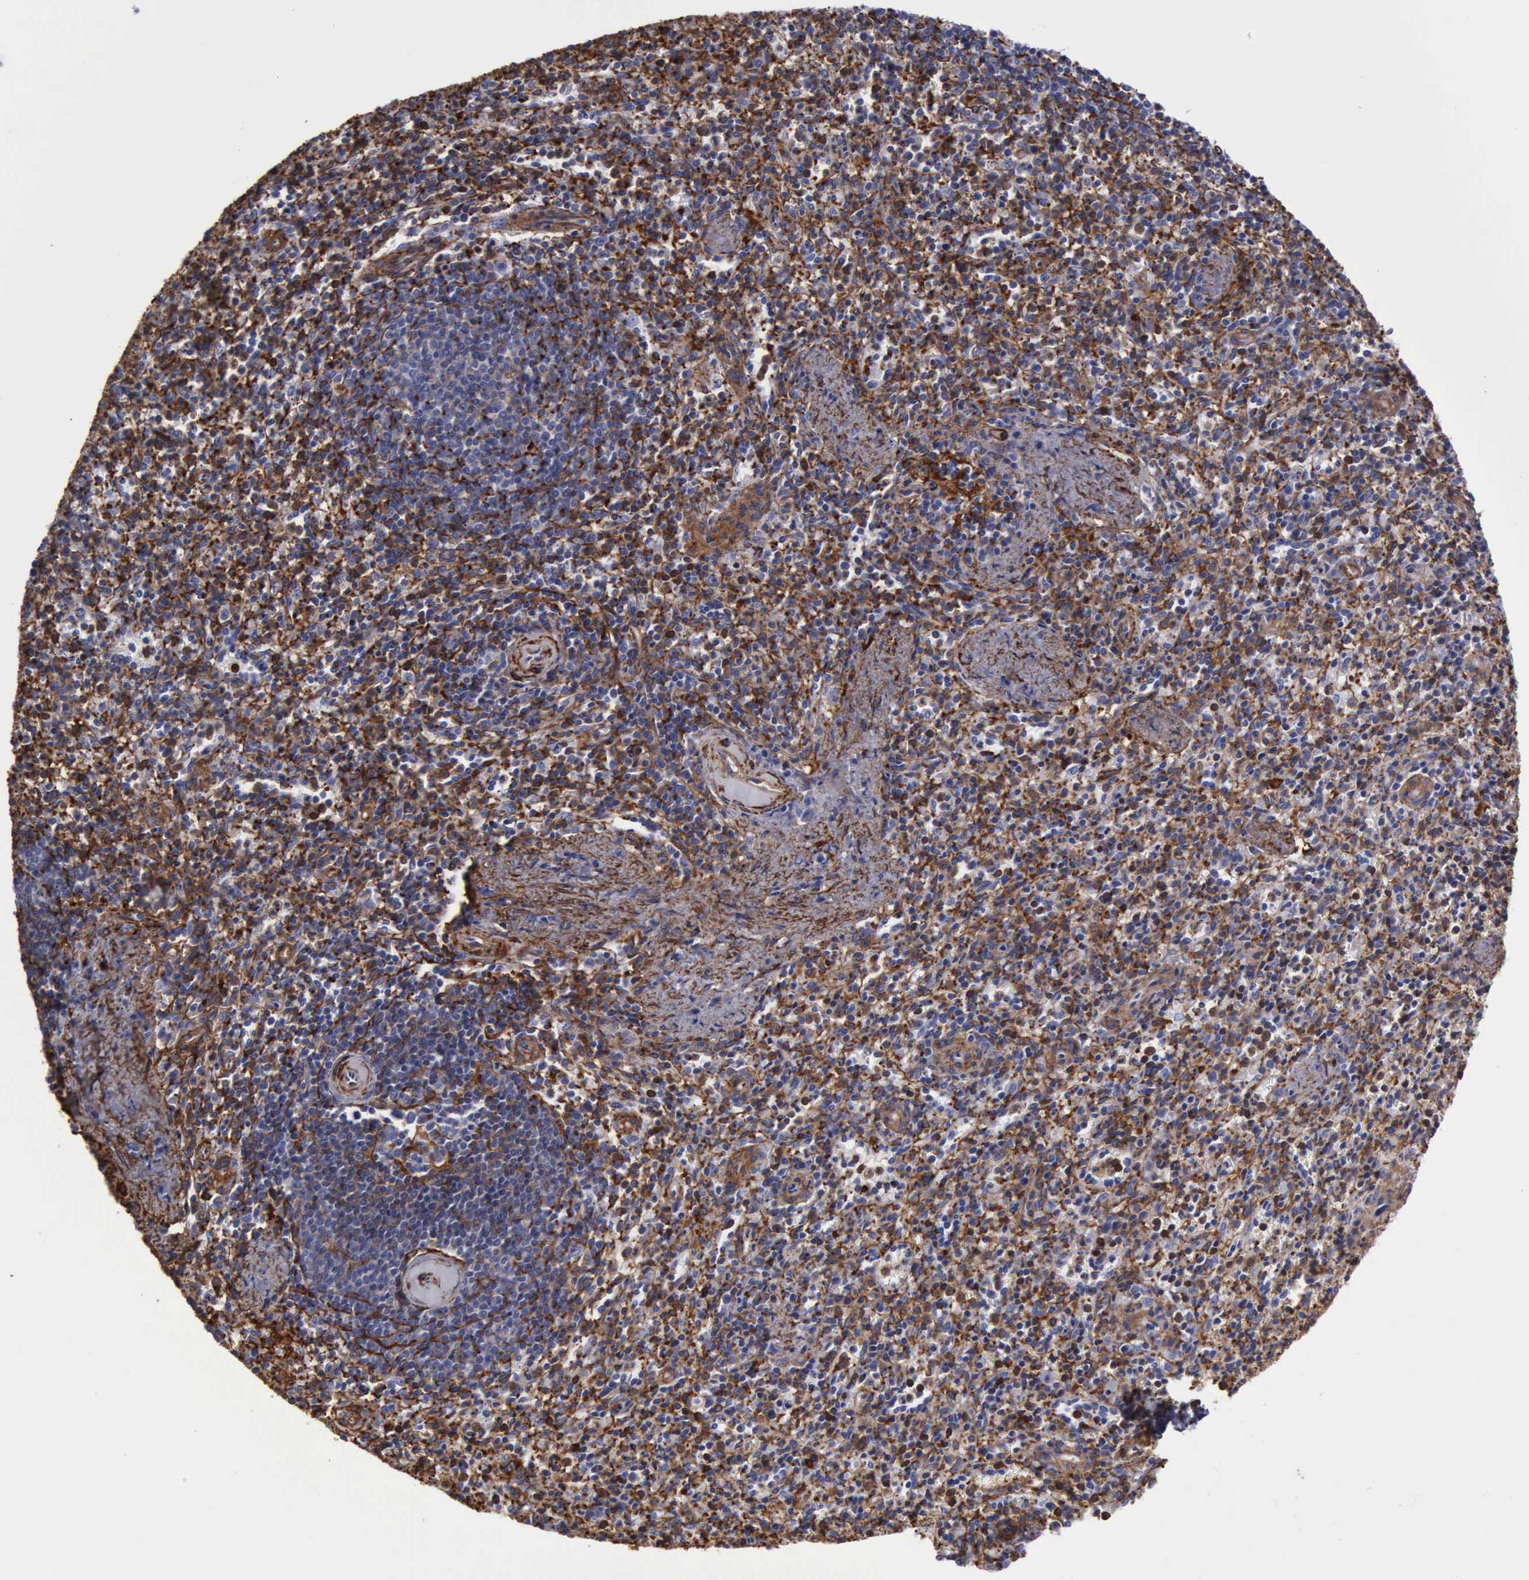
{"staining": {"intensity": "negative", "quantity": "none", "location": "none"}, "tissue": "spleen", "cell_type": "Cells in red pulp", "image_type": "normal", "snomed": [{"axis": "morphology", "description": "Normal tissue, NOS"}, {"axis": "topography", "description": "Spleen"}], "caption": "This micrograph is of unremarkable spleen stained with immunohistochemistry to label a protein in brown with the nuclei are counter-stained blue. There is no staining in cells in red pulp.", "gene": "FLNA", "patient": {"sex": "male", "age": 72}}